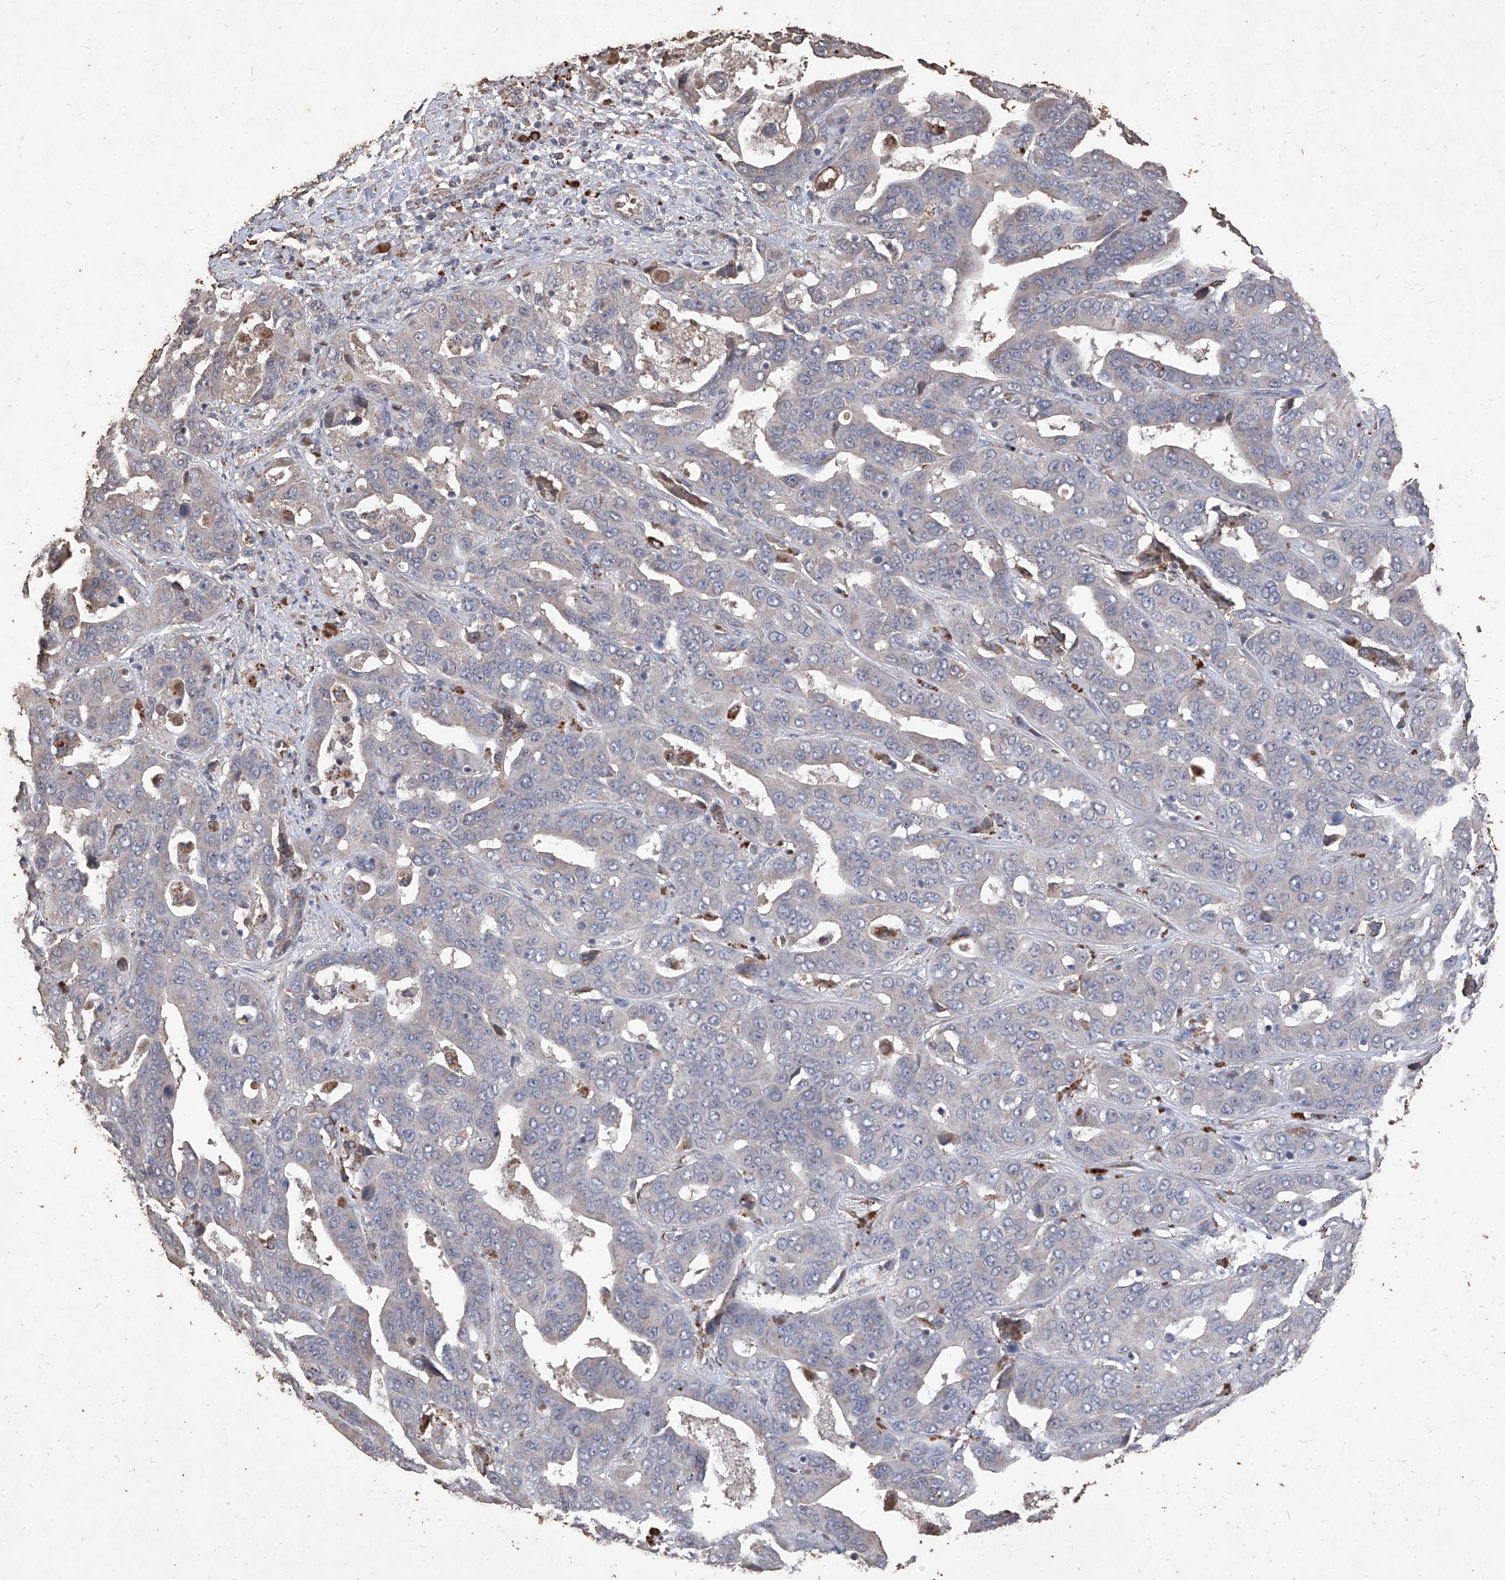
{"staining": {"intensity": "negative", "quantity": "none", "location": "none"}, "tissue": "liver cancer", "cell_type": "Tumor cells", "image_type": "cancer", "snomed": [{"axis": "morphology", "description": "Cholangiocarcinoma"}, {"axis": "topography", "description": "Liver"}], "caption": "DAB (3,3'-diaminobenzidine) immunohistochemical staining of human liver cancer (cholangiocarcinoma) demonstrates no significant expression in tumor cells.", "gene": "EML1", "patient": {"sex": "female", "age": 52}}